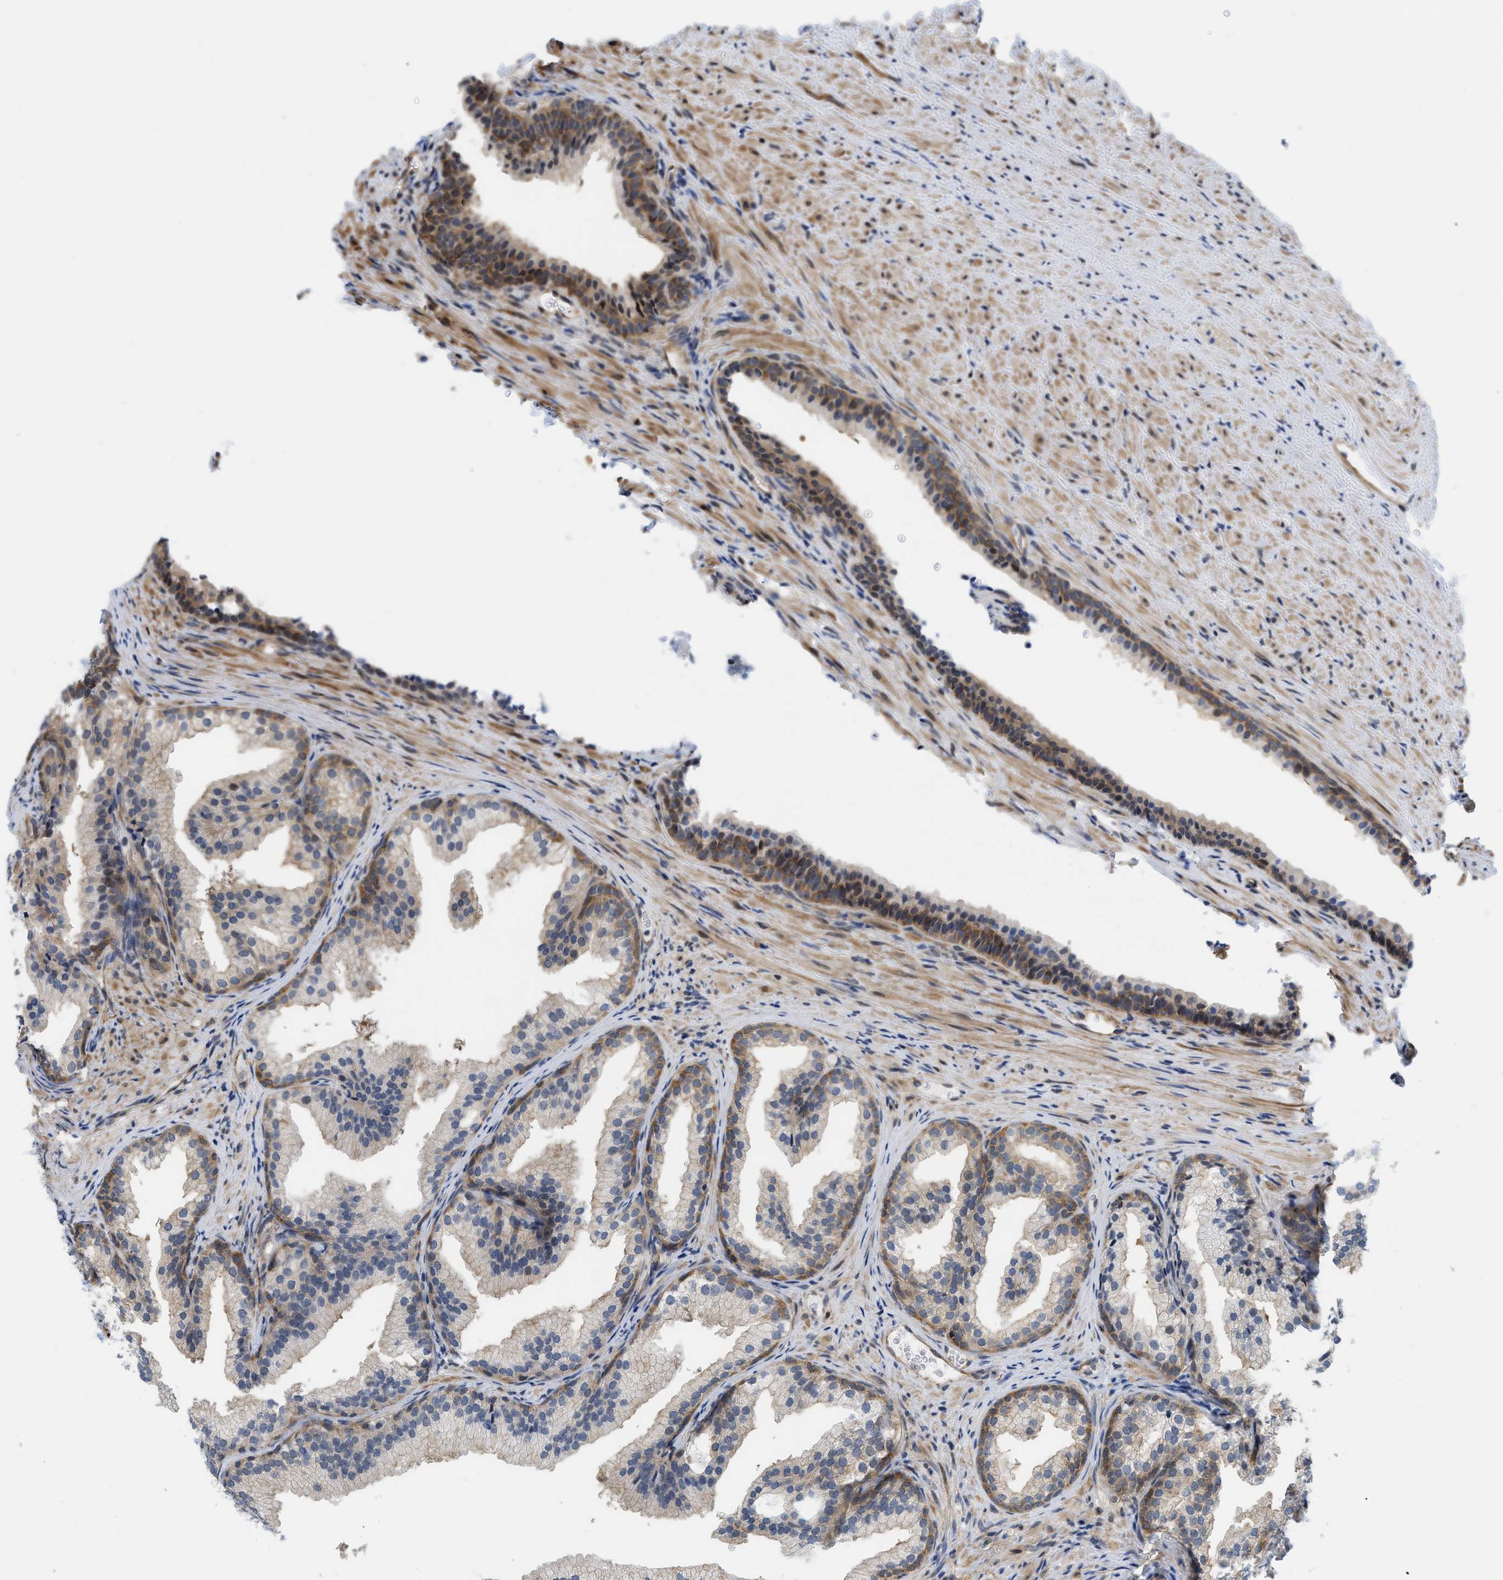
{"staining": {"intensity": "moderate", "quantity": "25%-75%", "location": "cytoplasmic/membranous"}, "tissue": "prostate", "cell_type": "Glandular cells", "image_type": "normal", "snomed": [{"axis": "morphology", "description": "Normal tissue, NOS"}, {"axis": "topography", "description": "Prostate"}], "caption": "The histopathology image exhibits staining of benign prostate, revealing moderate cytoplasmic/membranous protein expression (brown color) within glandular cells. Immunohistochemistry (ihc) stains the protein in brown and the nuclei are stained blue.", "gene": "GPRASP2", "patient": {"sex": "male", "age": 76}}